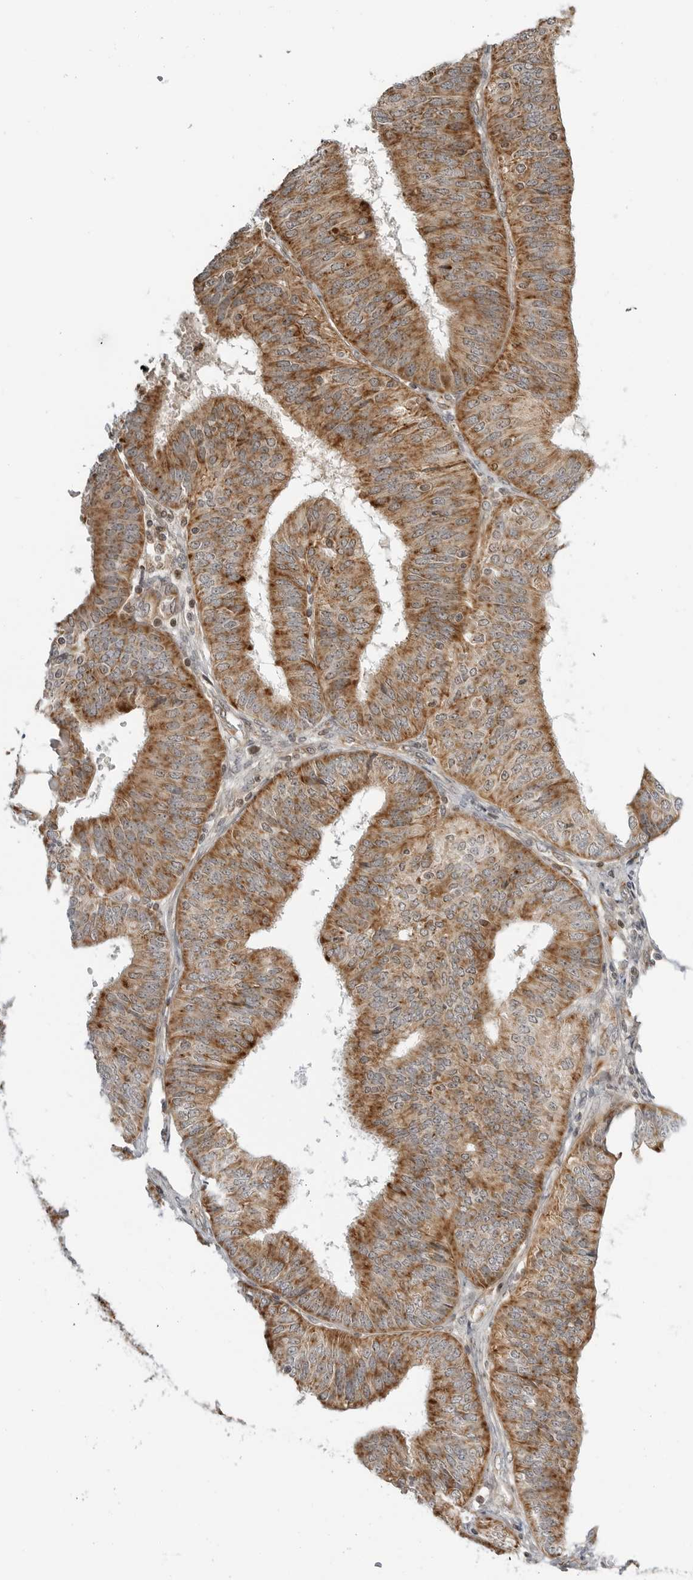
{"staining": {"intensity": "moderate", "quantity": ">75%", "location": "cytoplasmic/membranous"}, "tissue": "endometrial cancer", "cell_type": "Tumor cells", "image_type": "cancer", "snomed": [{"axis": "morphology", "description": "Adenocarcinoma, NOS"}, {"axis": "topography", "description": "Endometrium"}], "caption": "This micrograph exhibits immunohistochemistry (IHC) staining of endometrial adenocarcinoma, with medium moderate cytoplasmic/membranous positivity in approximately >75% of tumor cells.", "gene": "PEX2", "patient": {"sex": "female", "age": 58}}